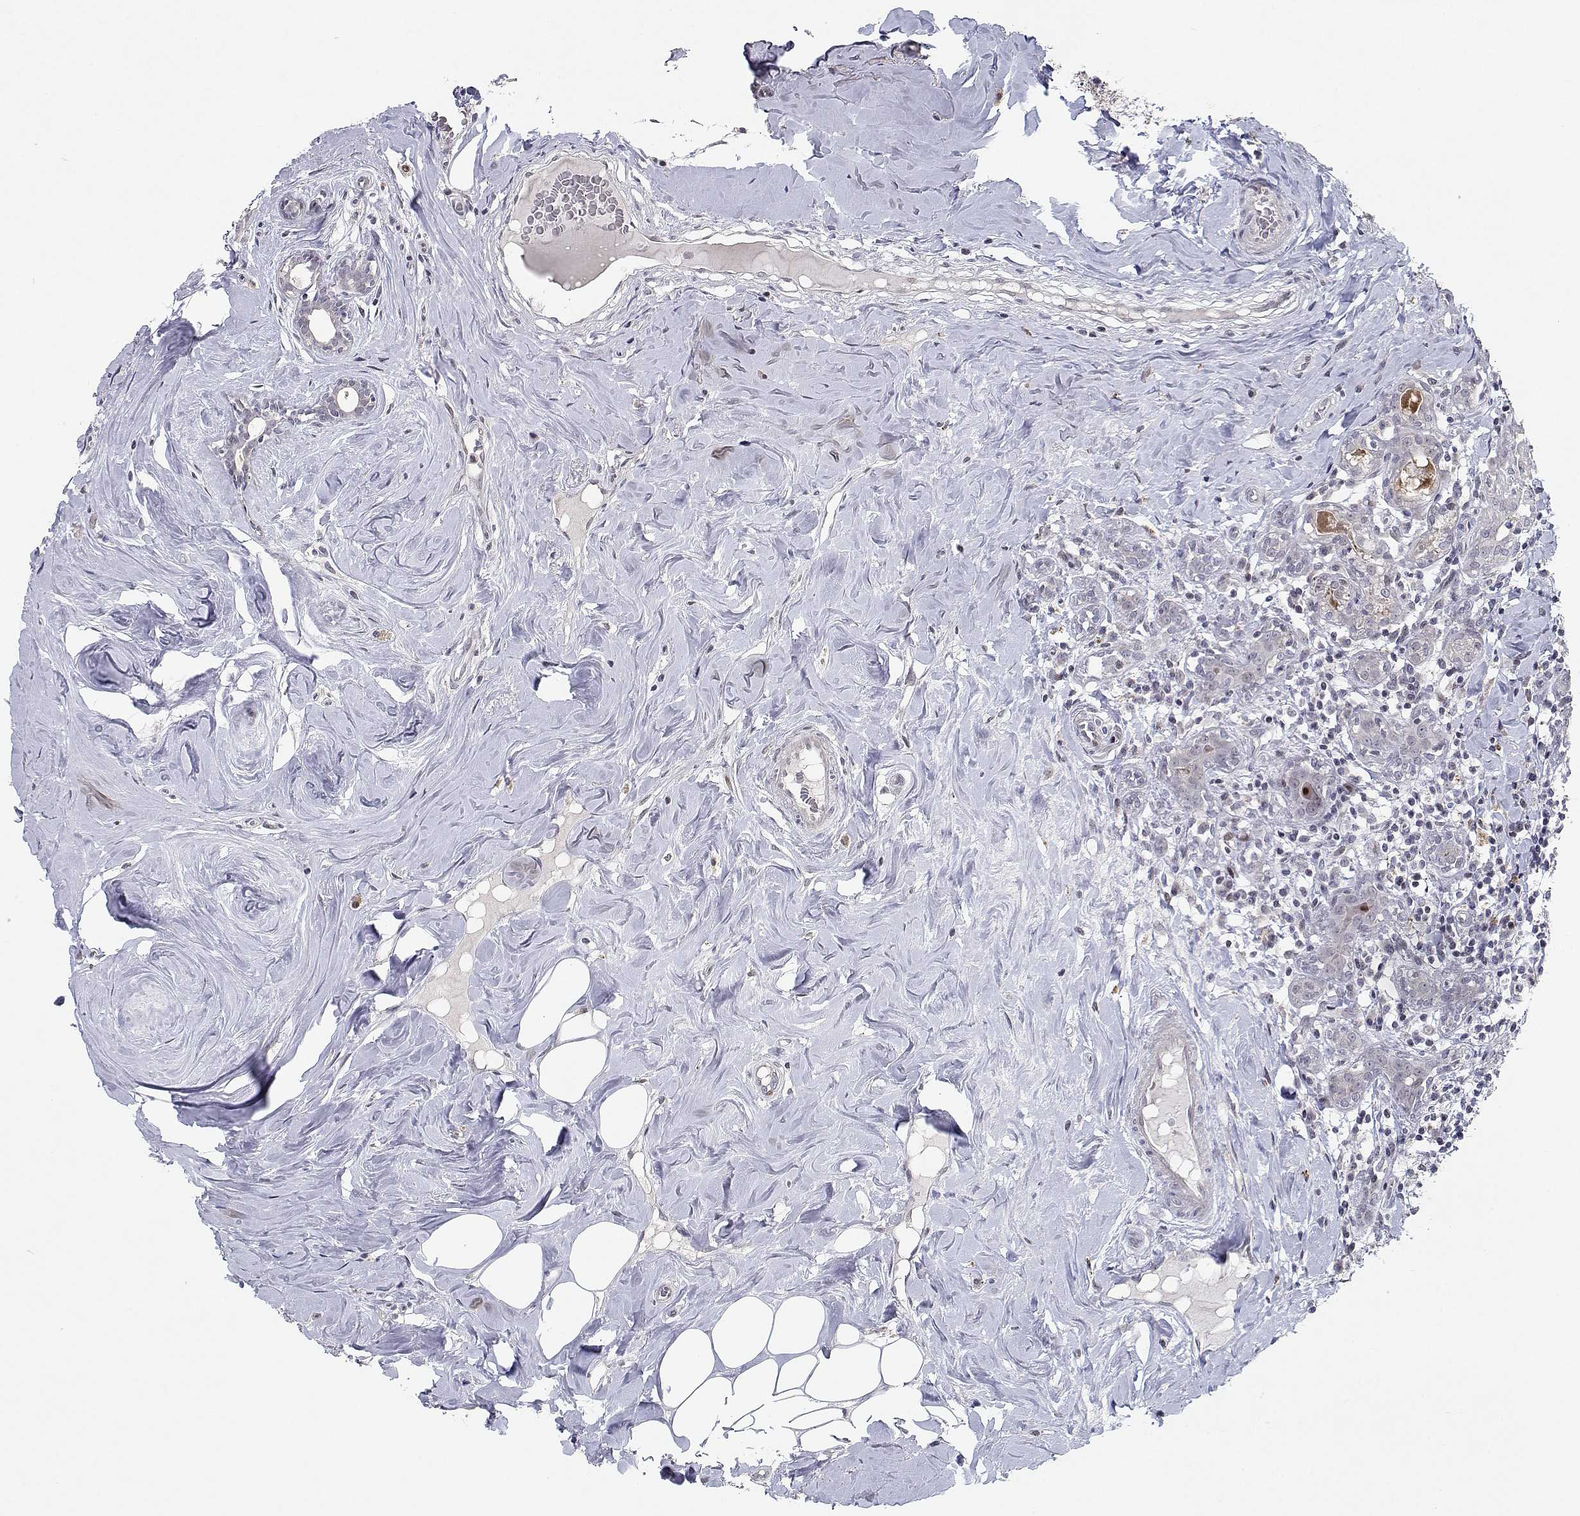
{"staining": {"intensity": "negative", "quantity": "none", "location": "none"}, "tissue": "breast cancer", "cell_type": "Tumor cells", "image_type": "cancer", "snomed": [{"axis": "morphology", "description": "Normal tissue, NOS"}, {"axis": "morphology", "description": "Duct carcinoma"}, {"axis": "topography", "description": "Breast"}], "caption": "Breast cancer was stained to show a protein in brown. There is no significant positivity in tumor cells. Nuclei are stained in blue.", "gene": "RBPJL", "patient": {"sex": "female", "age": 43}}